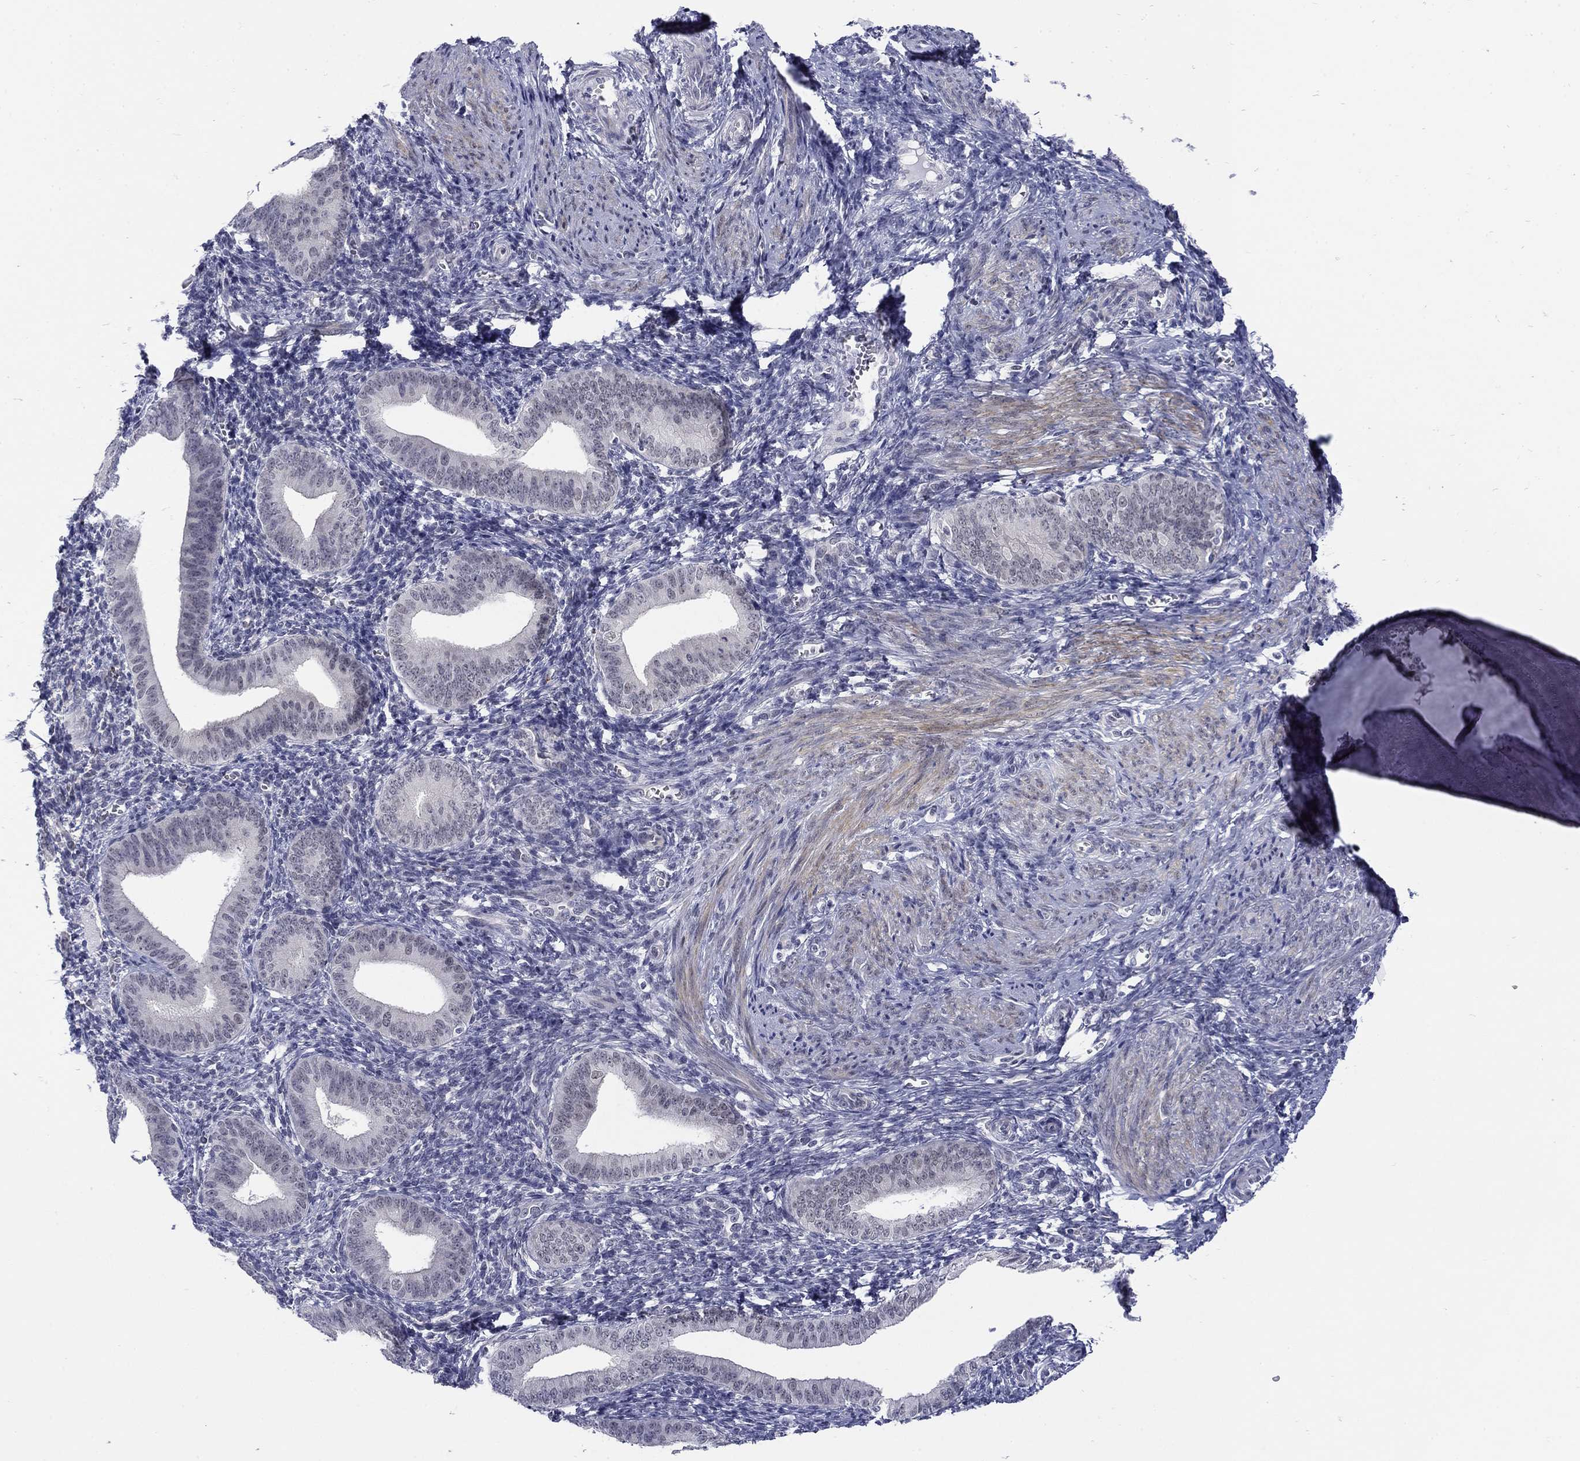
{"staining": {"intensity": "negative", "quantity": "none", "location": "none"}, "tissue": "endometrium", "cell_type": "Cells in endometrial stroma", "image_type": "normal", "snomed": [{"axis": "morphology", "description": "Normal tissue, NOS"}, {"axis": "topography", "description": "Endometrium"}], "caption": "Immunohistochemistry (IHC) micrograph of benign endometrium: endometrium stained with DAB (3,3'-diaminobenzidine) demonstrates no significant protein staining in cells in endometrial stroma.", "gene": "TIGD4", "patient": {"sex": "female", "age": 42}}